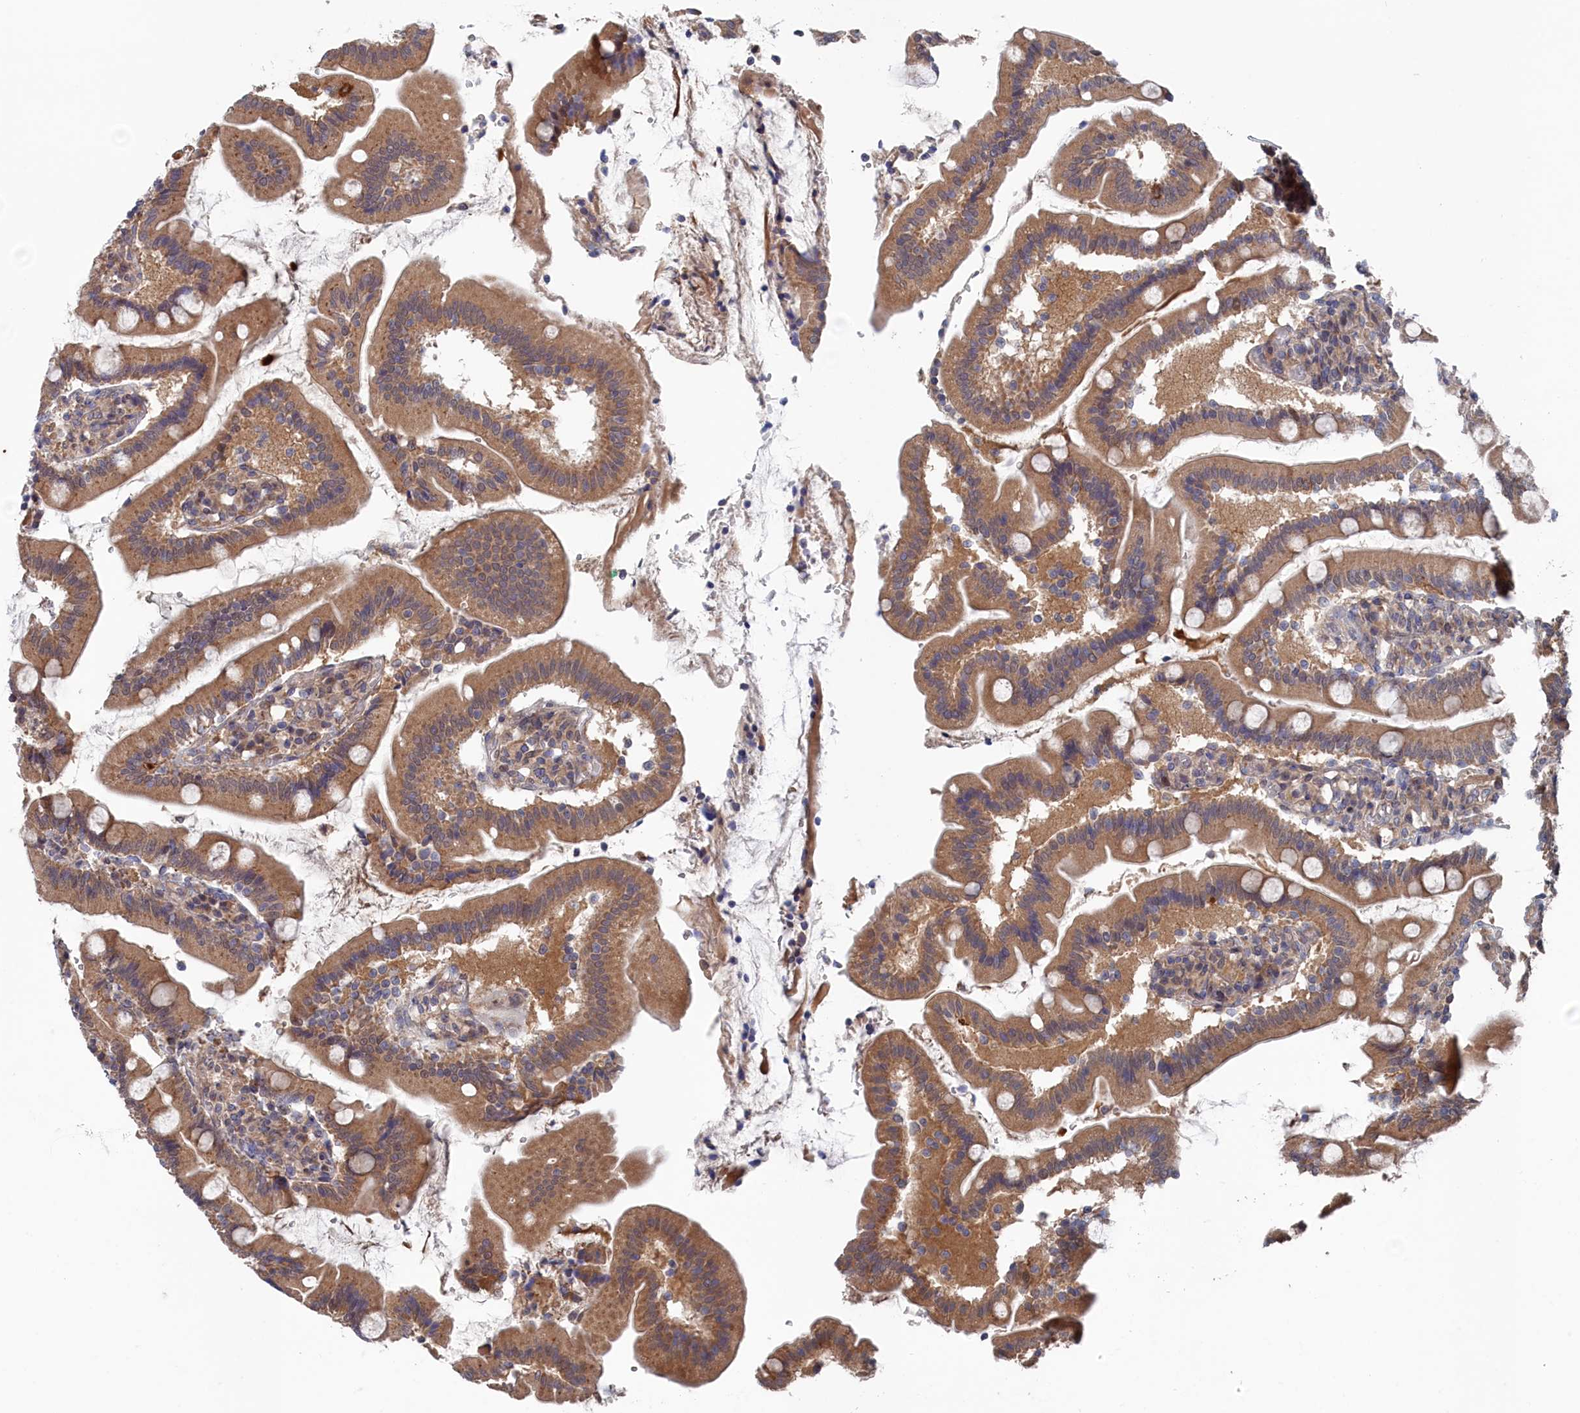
{"staining": {"intensity": "moderate", "quantity": ">75%", "location": "cytoplasmic/membranous"}, "tissue": "duodenum", "cell_type": "Glandular cells", "image_type": "normal", "snomed": [{"axis": "morphology", "description": "Normal tissue, NOS"}, {"axis": "topography", "description": "Duodenum"}], "caption": "Unremarkable duodenum was stained to show a protein in brown. There is medium levels of moderate cytoplasmic/membranous expression in approximately >75% of glandular cells. (DAB IHC with brightfield microscopy, high magnification).", "gene": "ELOVL6", "patient": {"sex": "female", "age": 67}}